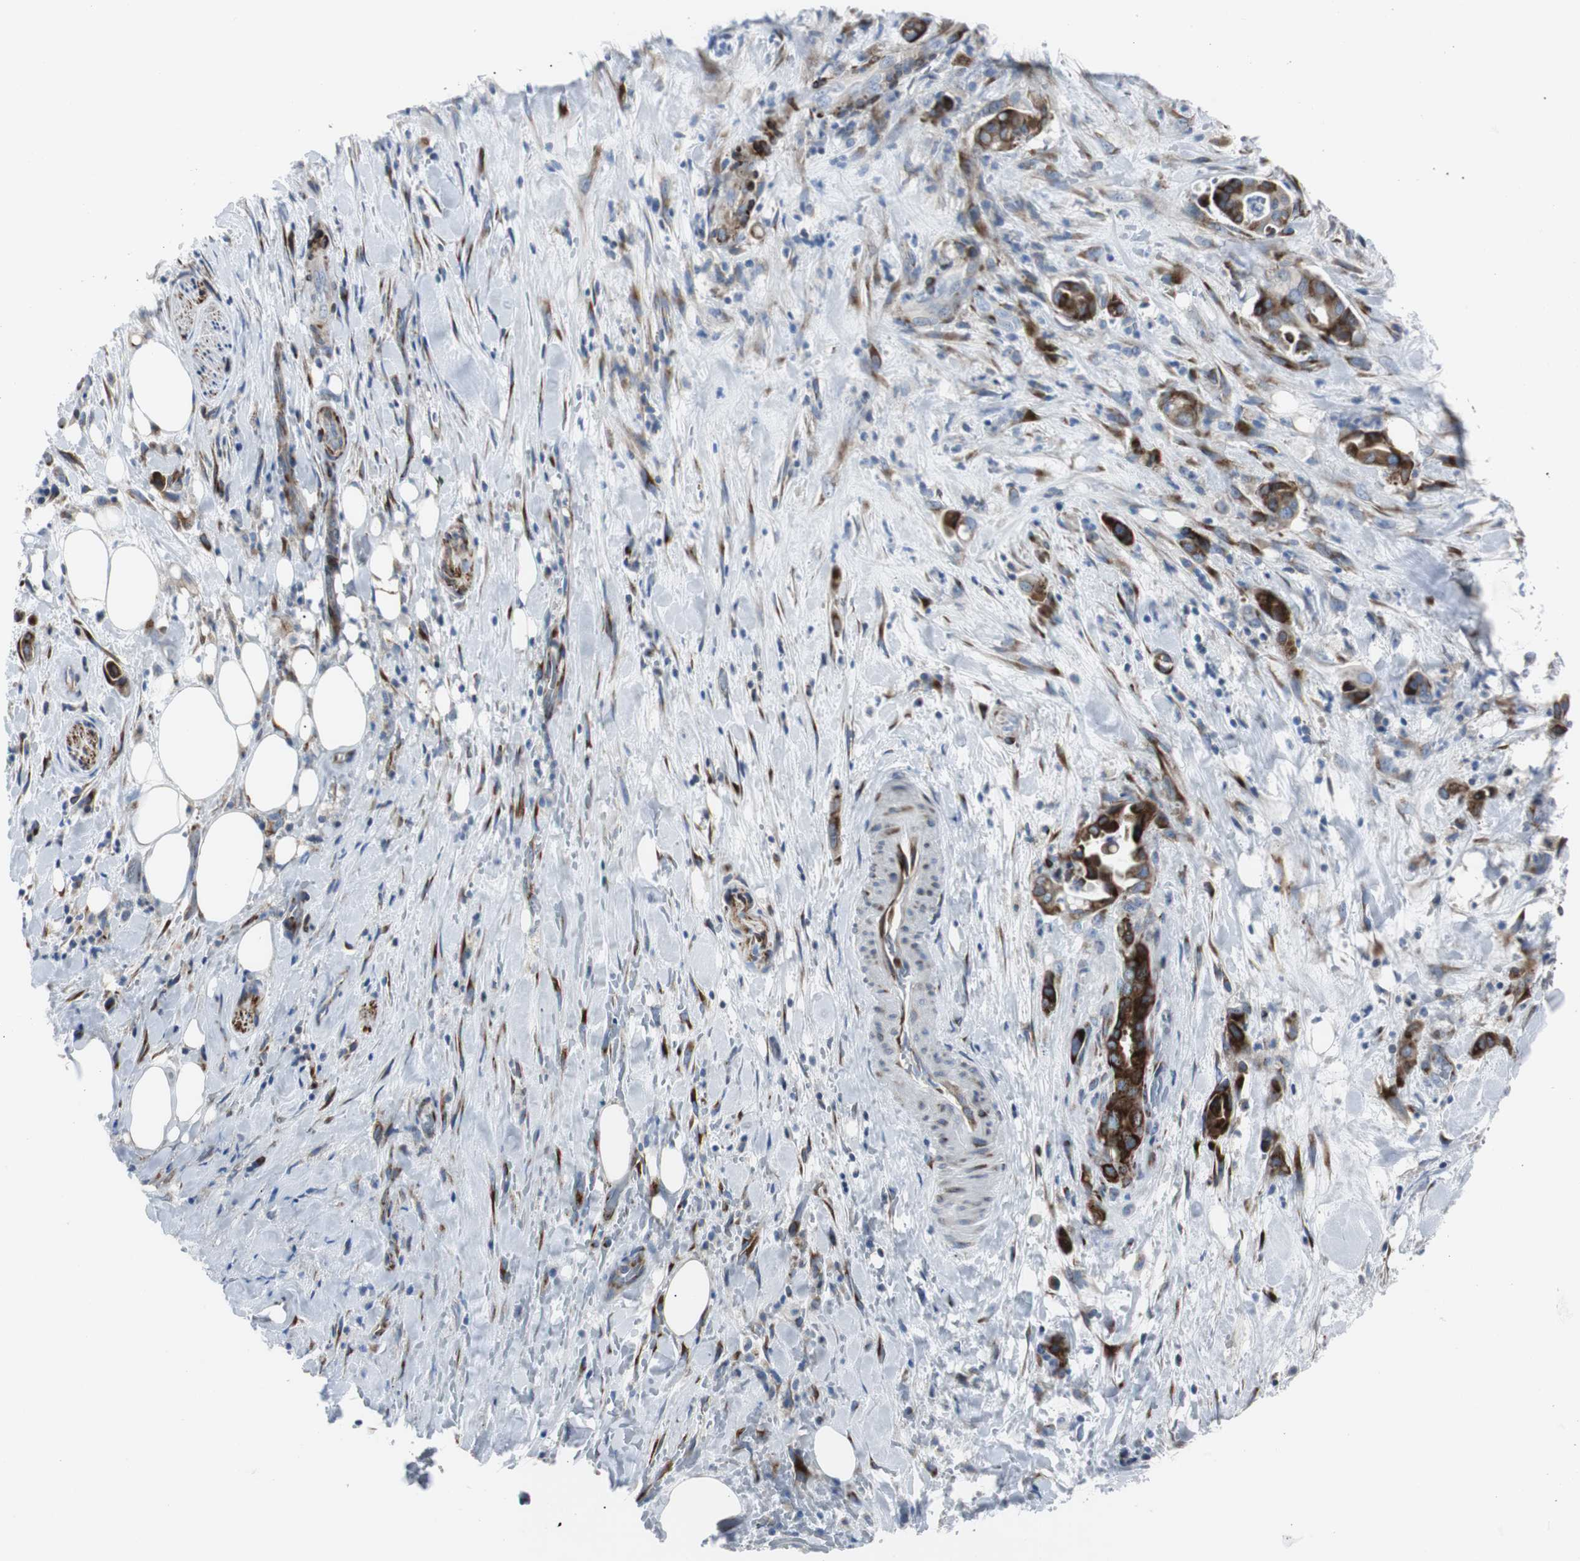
{"staining": {"intensity": "strong", "quantity": ">75%", "location": "cytoplasmic/membranous"}, "tissue": "liver cancer", "cell_type": "Tumor cells", "image_type": "cancer", "snomed": [{"axis": "morphology", "description": "Cholangiocarcinoma"}, {"axis": "topography", "description": "Liver"}], "caption": "Protein staining of liver cancer tissue displays strong cytoplasmic/membranous staining in approximately >75% of tumor cells.", "gene": "BBC3", "patient": {"sex": "female", "age": 68}}